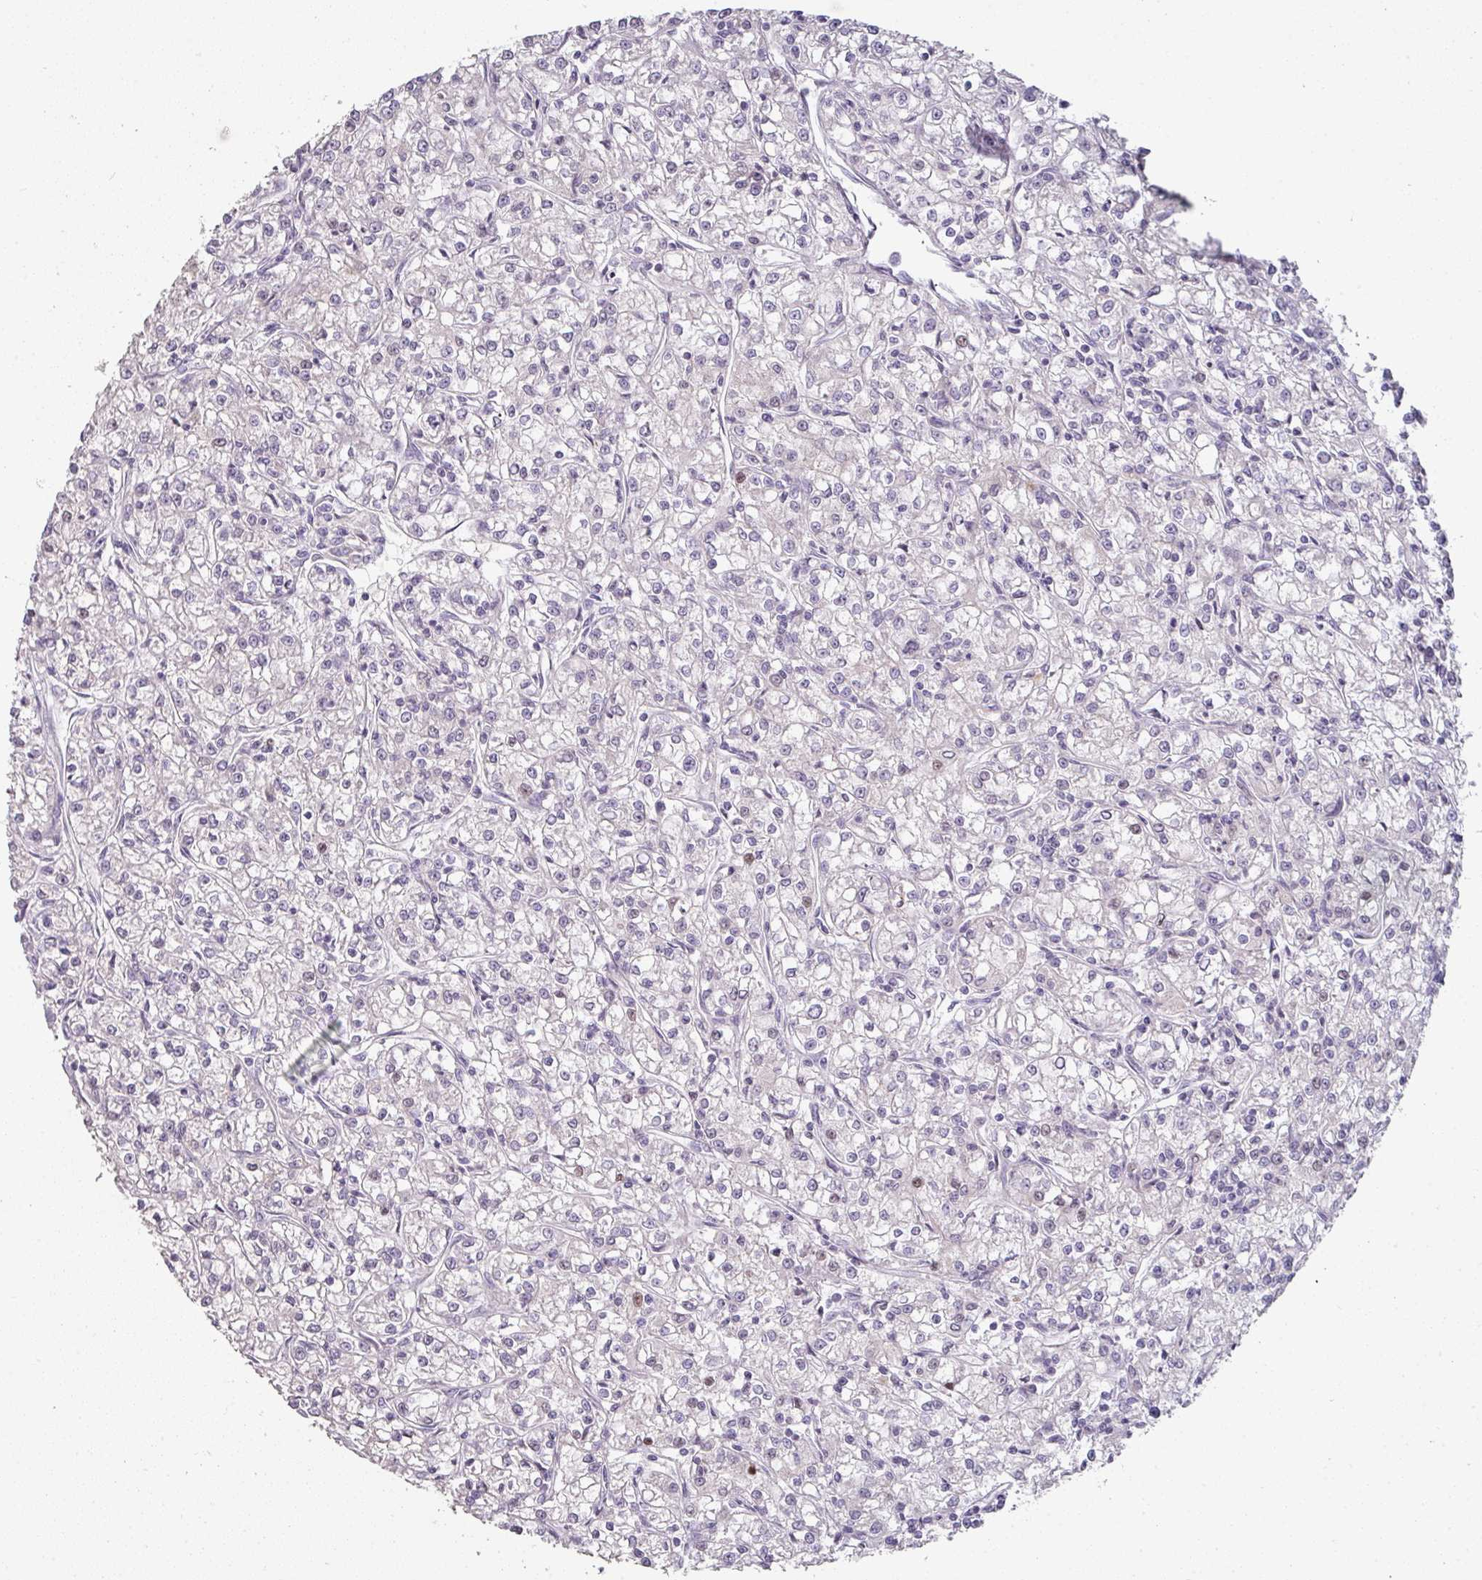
{"staining": {"intensity": "negative", "quantity": "none", "location": "none"}, "tissue": "renal cancer", "cell_type": "Tumor cells", "image_type": "cancer", "snomed": [{"axis": "morphology", "description": "Adenocarcinoma, NOS"}, {"axis": "topography", "description": "Kidney"}], "caption": "Renal cancer was stained to show a protein in brown. There is no significant expression in tumor cells. (DAB (3,3'-diaminobenzidine) immunohistochemistry with hematoxylin counter stain).", "gene": "GTF2H3", "patient": {"sex": "female", "age": 59}}